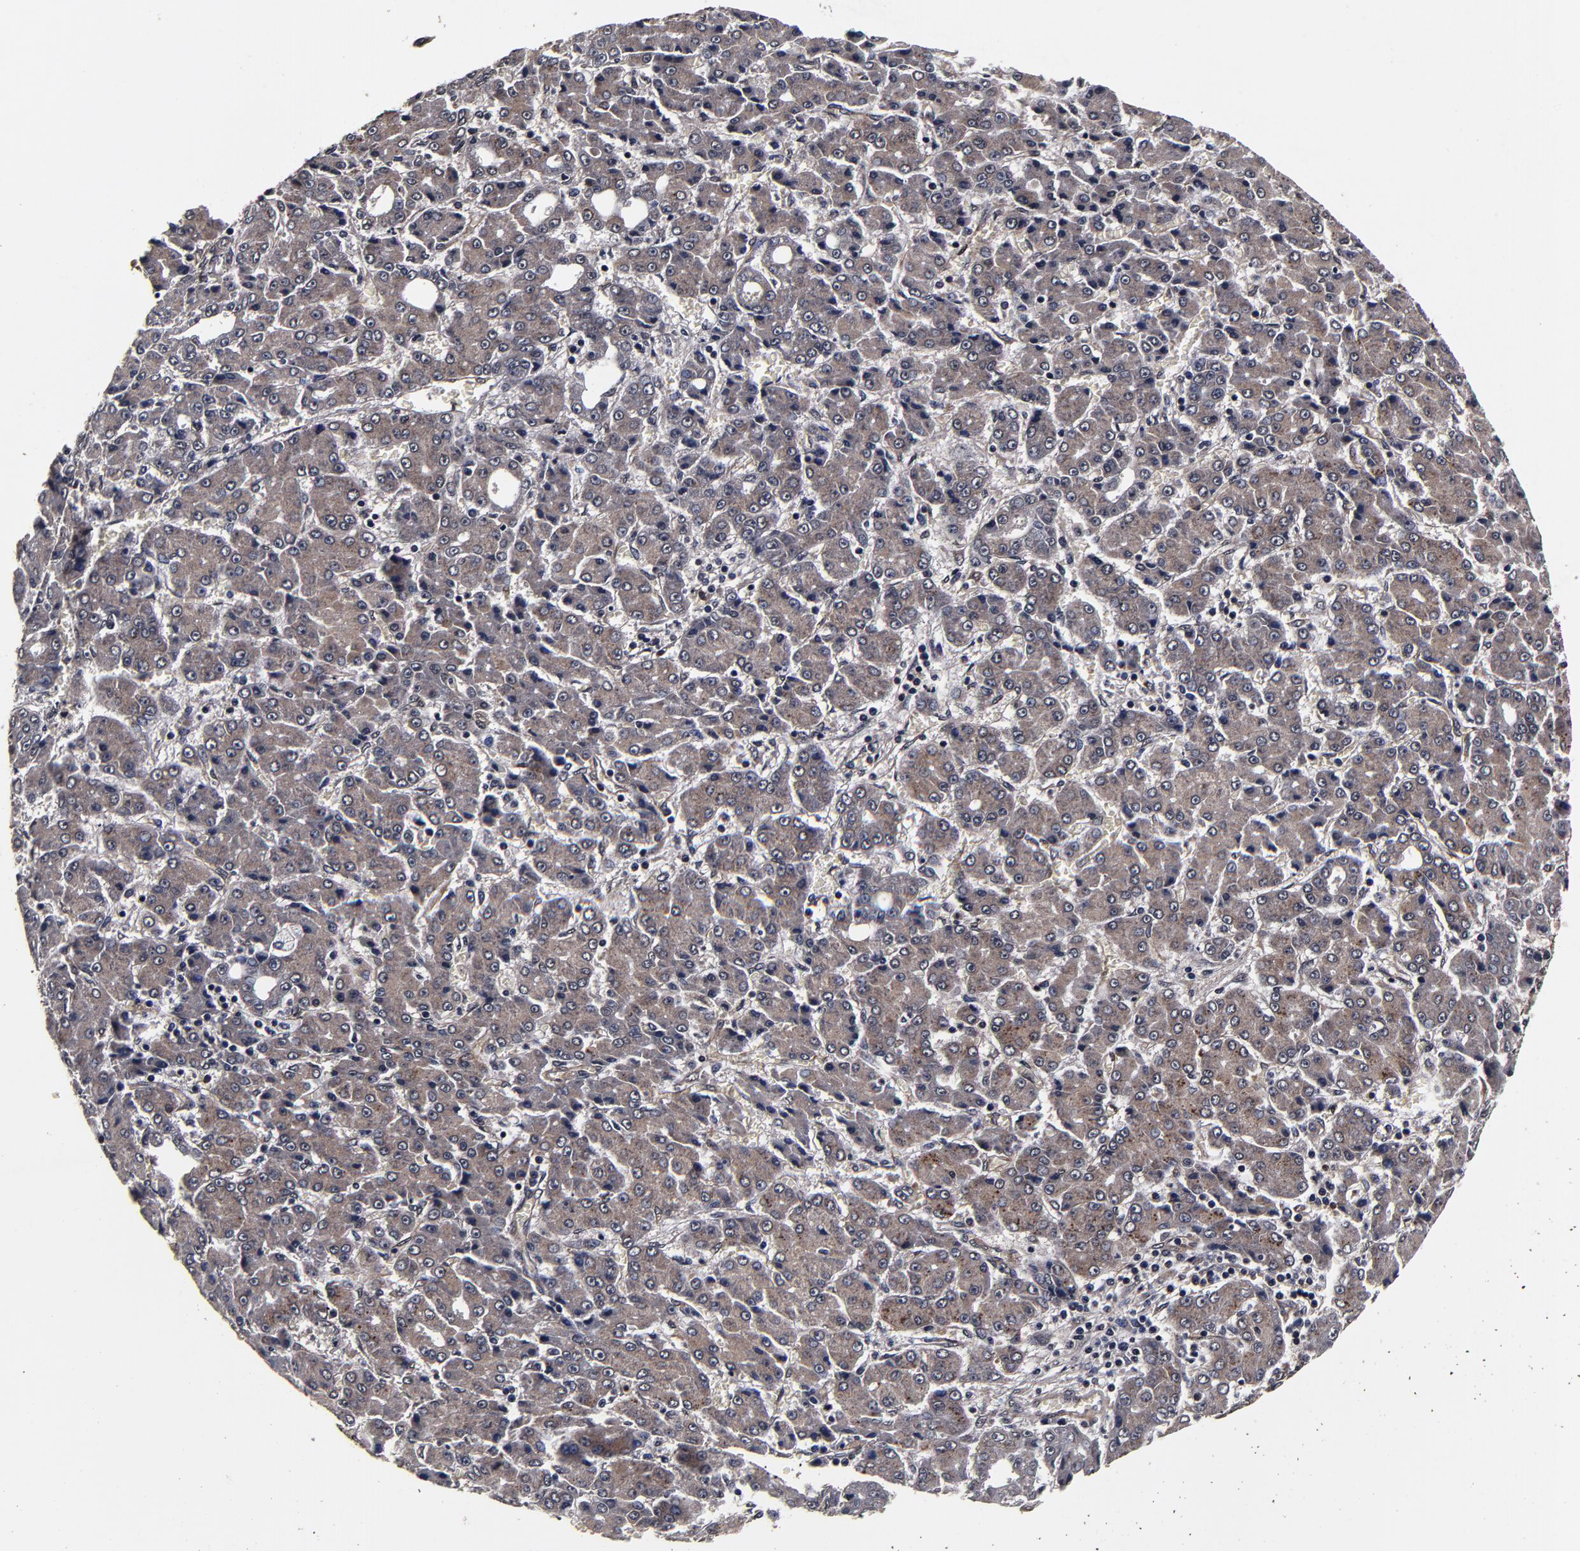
{"staining": {"intensity": "moderate", "quantity": ">75%", "location": "cytoplasmic/membranous"}, "tissue": "liver cancer", "cell_type": "Tumor cells", "image_type": "cancer", "snomed": [{"axis": "morphology", "description": "Carcinoma, Hepatocellular, NOS"}, {"axis": "topography", "description": "Liver"}], "caption": "The image shows staining of liver cancer (hepatocellular carcinoma), revealing moderate cytoplasmic/membranous protein expression (brown color) within tumor cells.", "gene": "MMP15", "patient": {"sex": "male", "age": 69}}